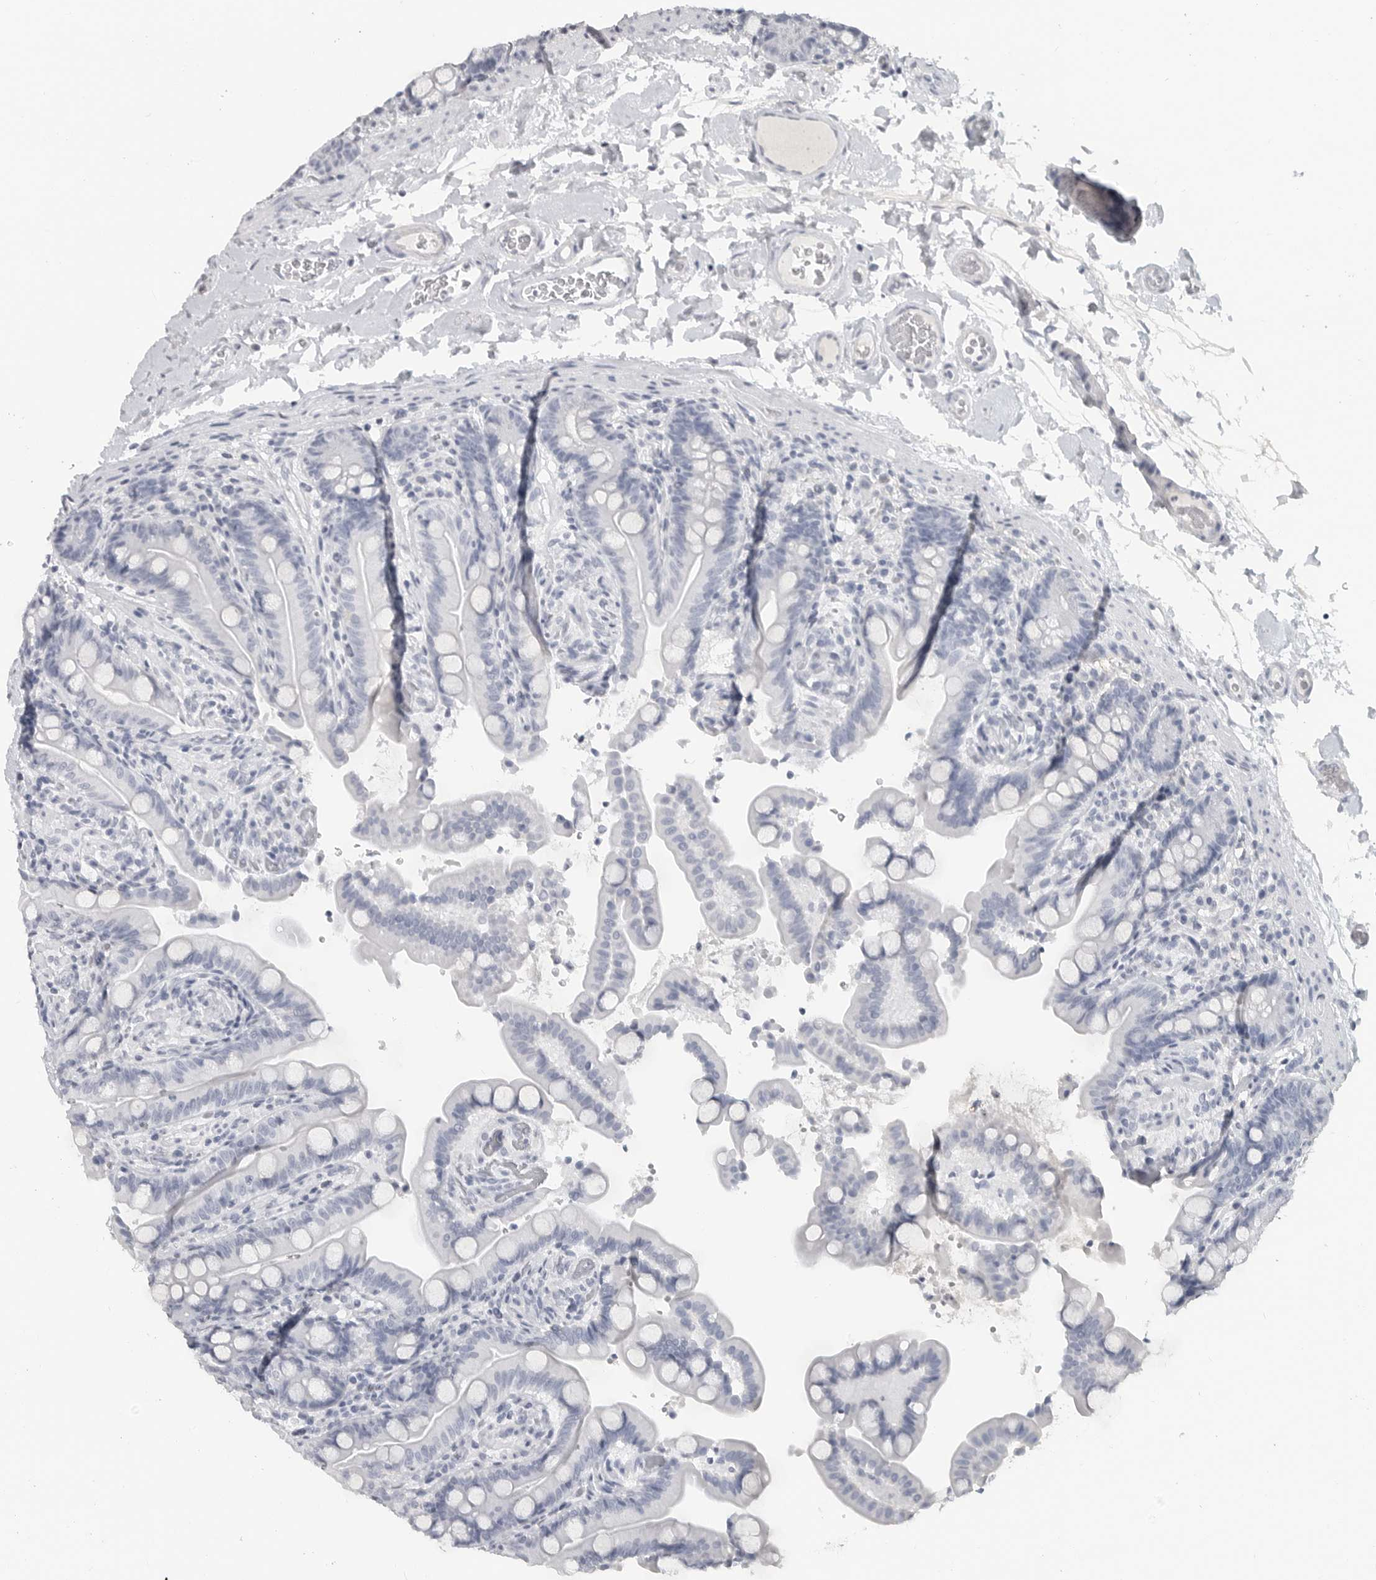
{"staining": {"intensity": "negative", "quantity": "none", "location": "none"}, "tissue": "colon", "cell_type": "Endothelial cells", "image_type": "normal", "snomed": [{"axis": "morphology", "description": "Normal tissue, NOS"}, {"axis": "topography", "description": "Smooth muscle"}, {"axis": "topography", "description": "Colon"}], "caption": "A micrograph of colon stained for a protein demonstrates no brown staining in endothelial cells.", "gene": "LY6D", "patient": {"sex": "male", "age": 73}}